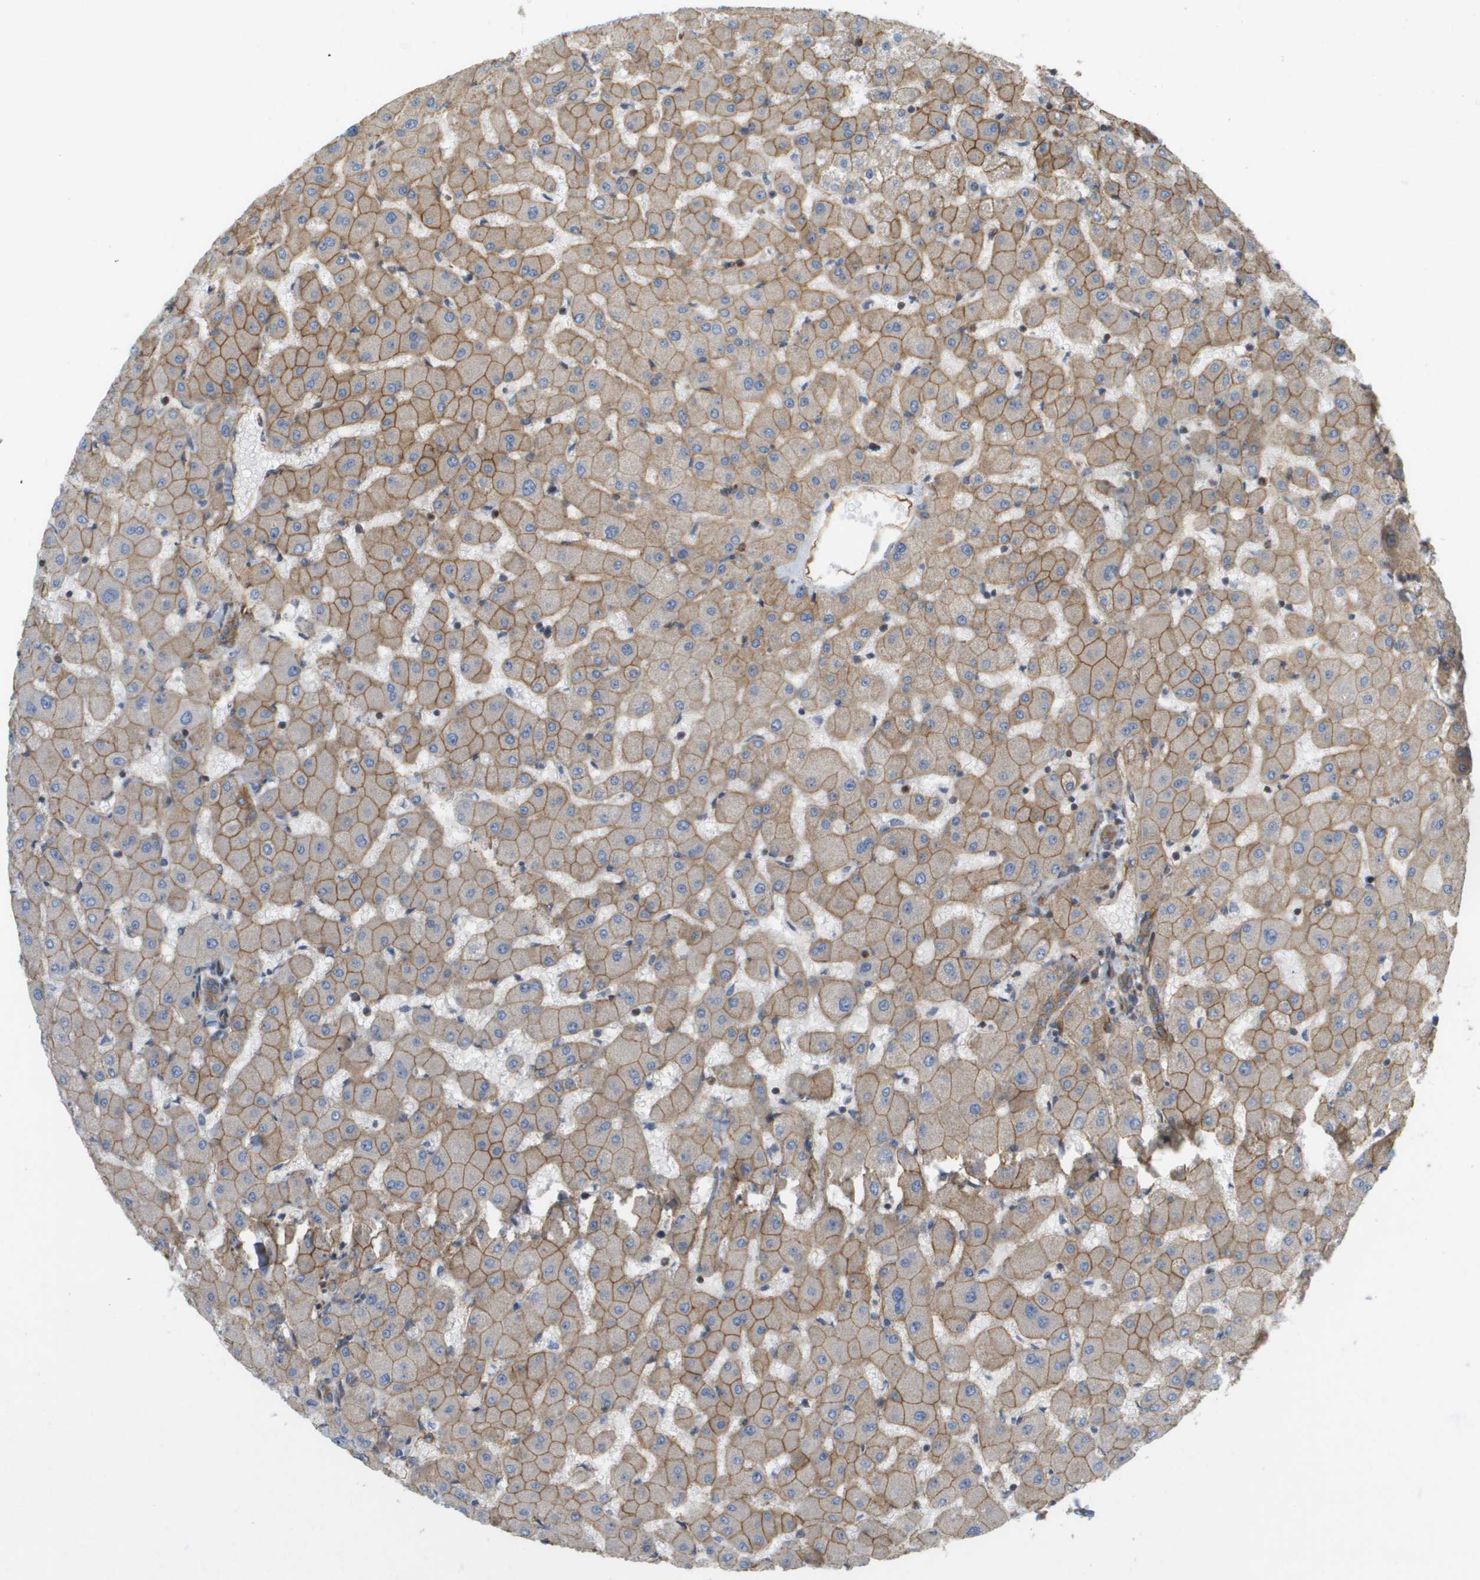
{"staining": {"intensity": "weak", "quantity": ">75%", "location": "cytoplasmic/membranous"}, "tissue": "liver", "cell_type": "Cholangiocytes", "image_type": "normal", "snomed": [{"axis": "morphology", "description": "Normal tissue, NOS"}, {"axis": "topography", "description": "Liver"}], "caption": "This histopathology image exhibits immunohistochemistry staining of normal liver, with low weak cytoplasmic/membranous staining in about >75% of cholangiocytes.", "gene": "SGMS2", "patient": {"sex": "female", "age": 63}}